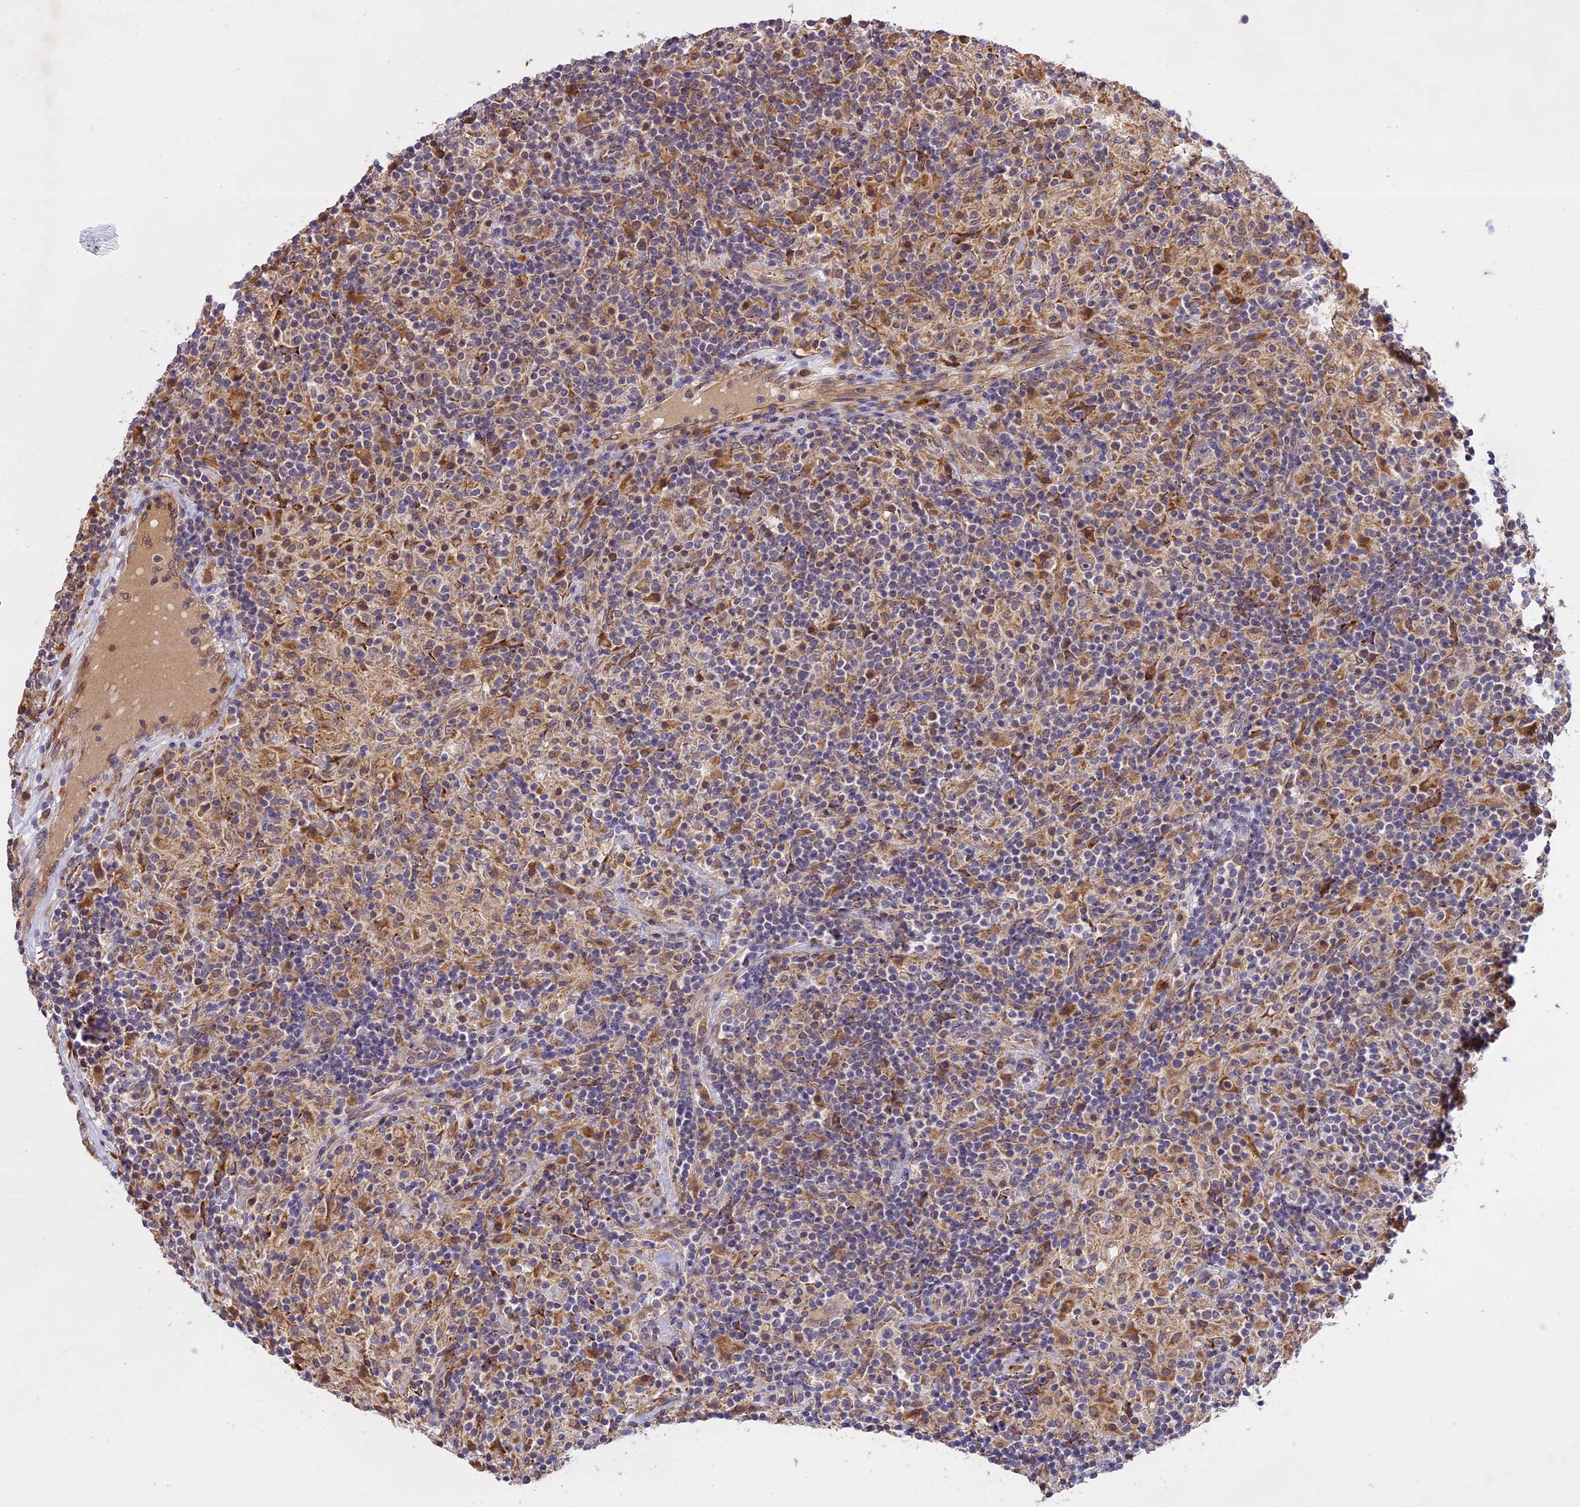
{"staining": {"intensity": "weak", "quantity": ">75%", "location": "cytoplasmic/membranous"}, "tissue": "lymphoma", "cell_type": "Tumor cells", "image_type": "cancer", "snomed": [{"axis": "morphology", "description": "Hodgkin's disease, NOS"}, {"axis": "topography", "description": "Lymph node"}], "caption": "Immunohistochemistry of Hodgkin's disease exhibits low levels of weak cytoplasmic/membranous expression in about >75% of tumor cells.", "gene": "MEMO1", "patient": {"sex": "male", "age": 70}}